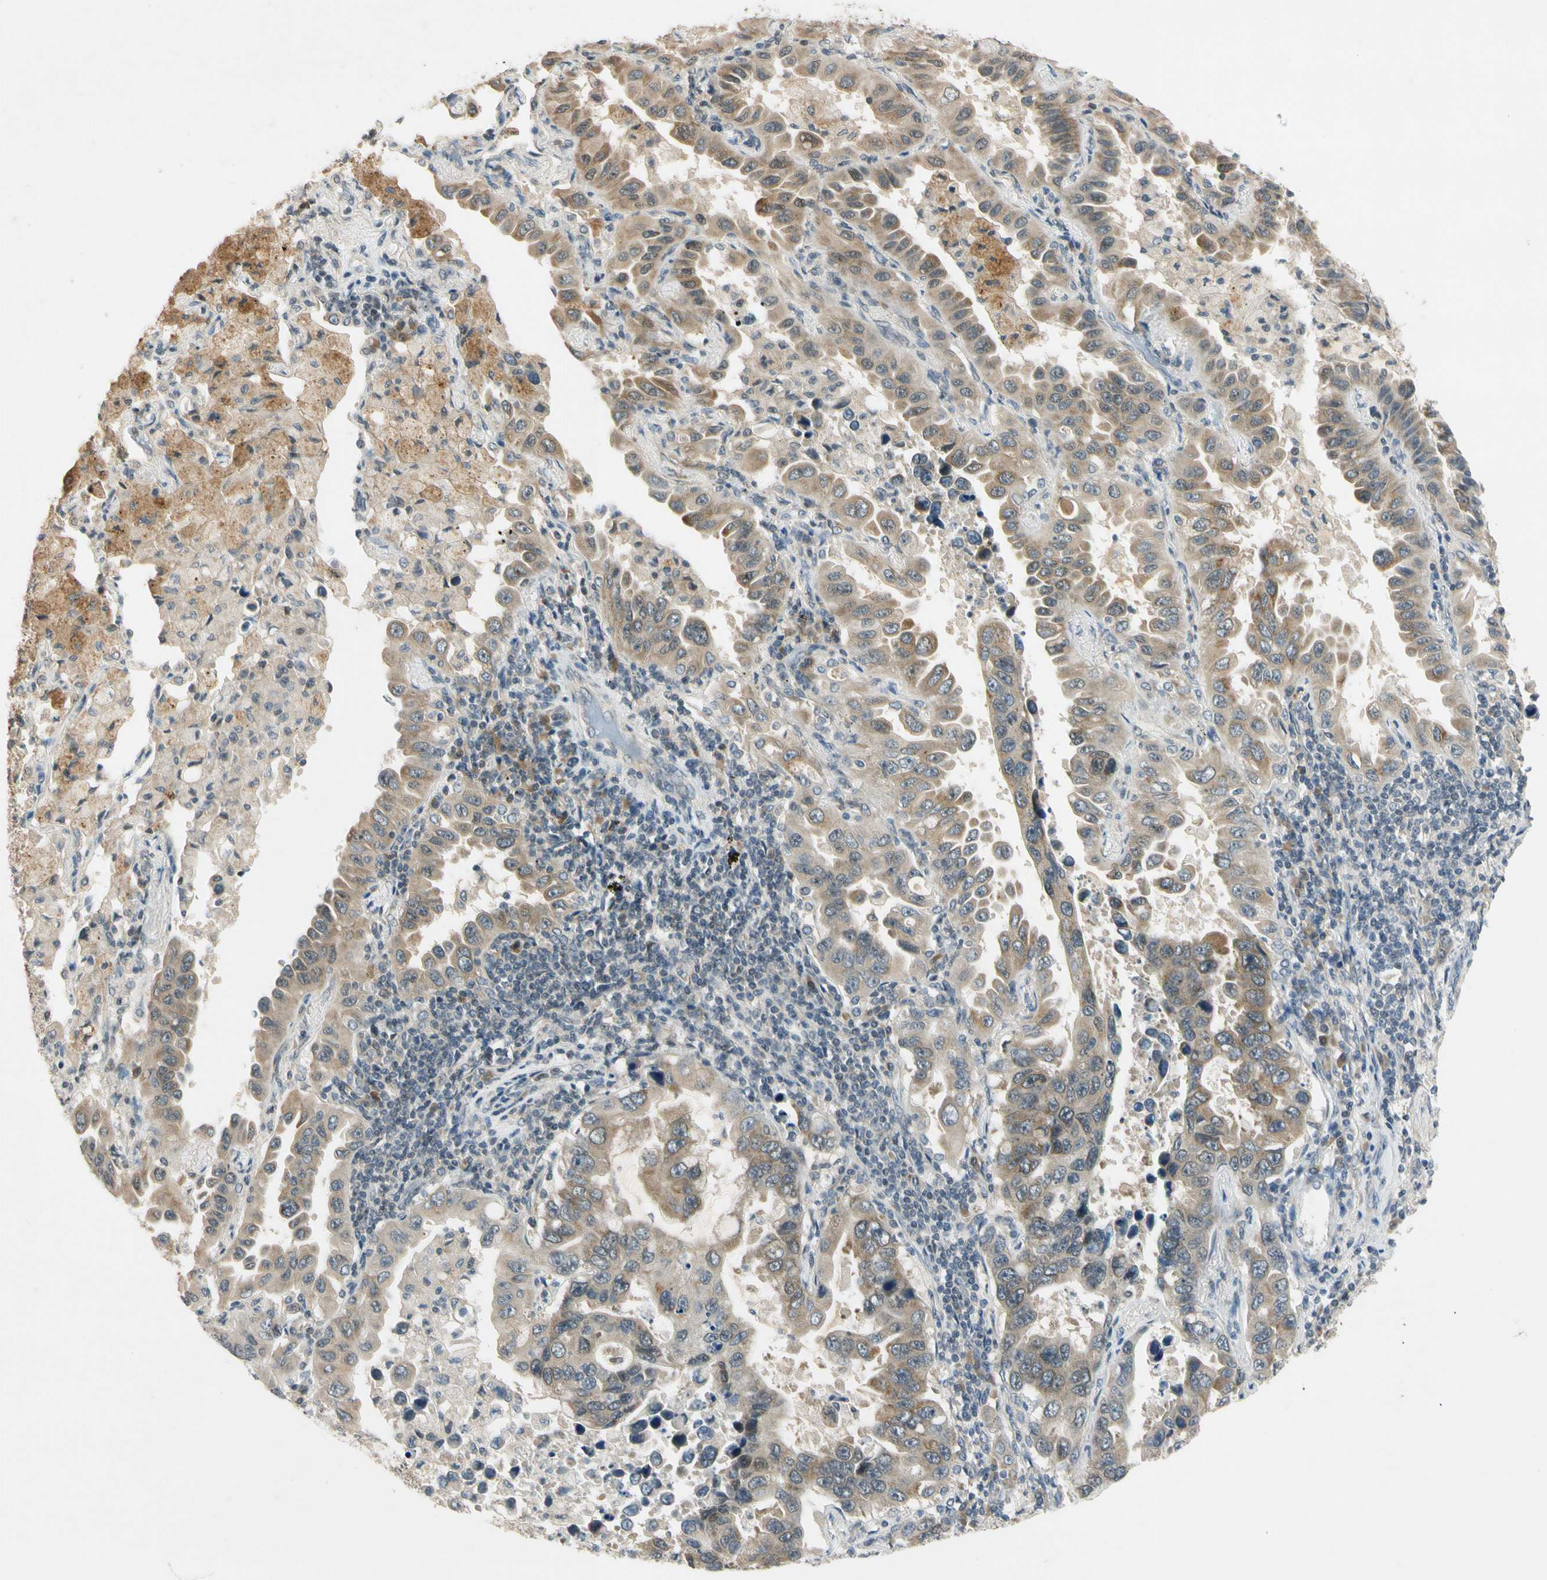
{"staining": {"intensity": "moderate", "quantity": ">75%", "location": "cytoplasmic/membranous"}, "tissue": "lung cancer", "cell_type": "Tumor cells", "image_type": "cancer", "snomed": [{"axis": "morphology", "description": "Adenocarcinoma, NOS"}, {"axis": "topography", "description": "Lung"}], "caption": "Lung adenocarcinoma tissue shows moderate cytoplasmic/membranous positivity in about >75% of tumor cells, visualized by immunohistochemistry.", "gene": "RPS6KB2", "patient": {"sex": "male", "age": 64}}